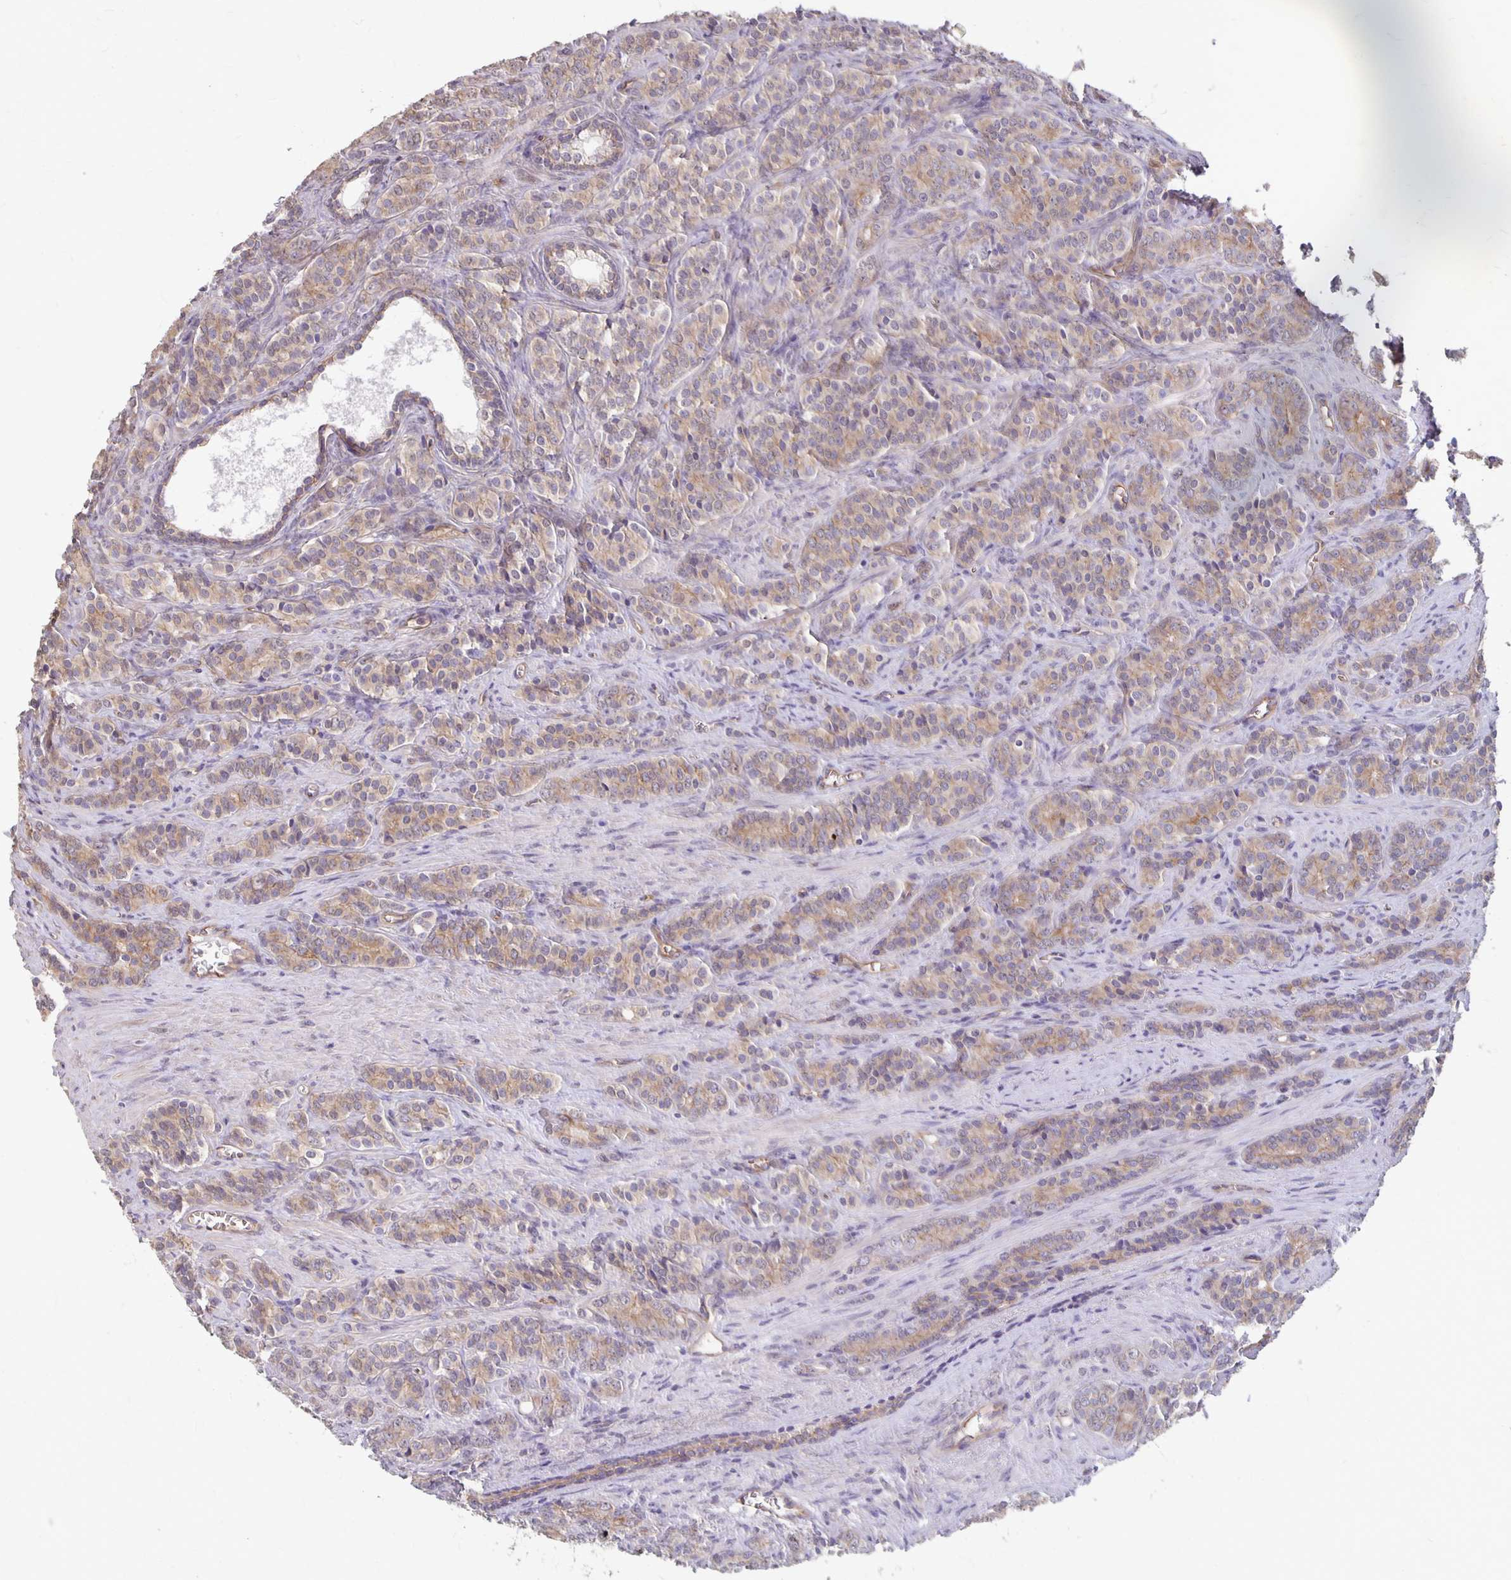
{"staining": {"intensity": "weak", "quantity": ">75%", "location": "cytoplasmic/membranous"}, "tissue": "prostate cancer", "cell_type": "Tumor cells", "image_type": "cancer", "snomed": [{"axis": "morphology", "description": "Adenocarcinoma, High grade"}, {"axis": "topography", "description": "Prostate"}], "caption": "Immunohistochemical staining of prostate cancer shows low levels of weak cytoplasmic/membranous protein expression in approximately >75% of tumor cells.", "gene": "PPP1R3E", "patient": {"sex": "male", "age": 84}}